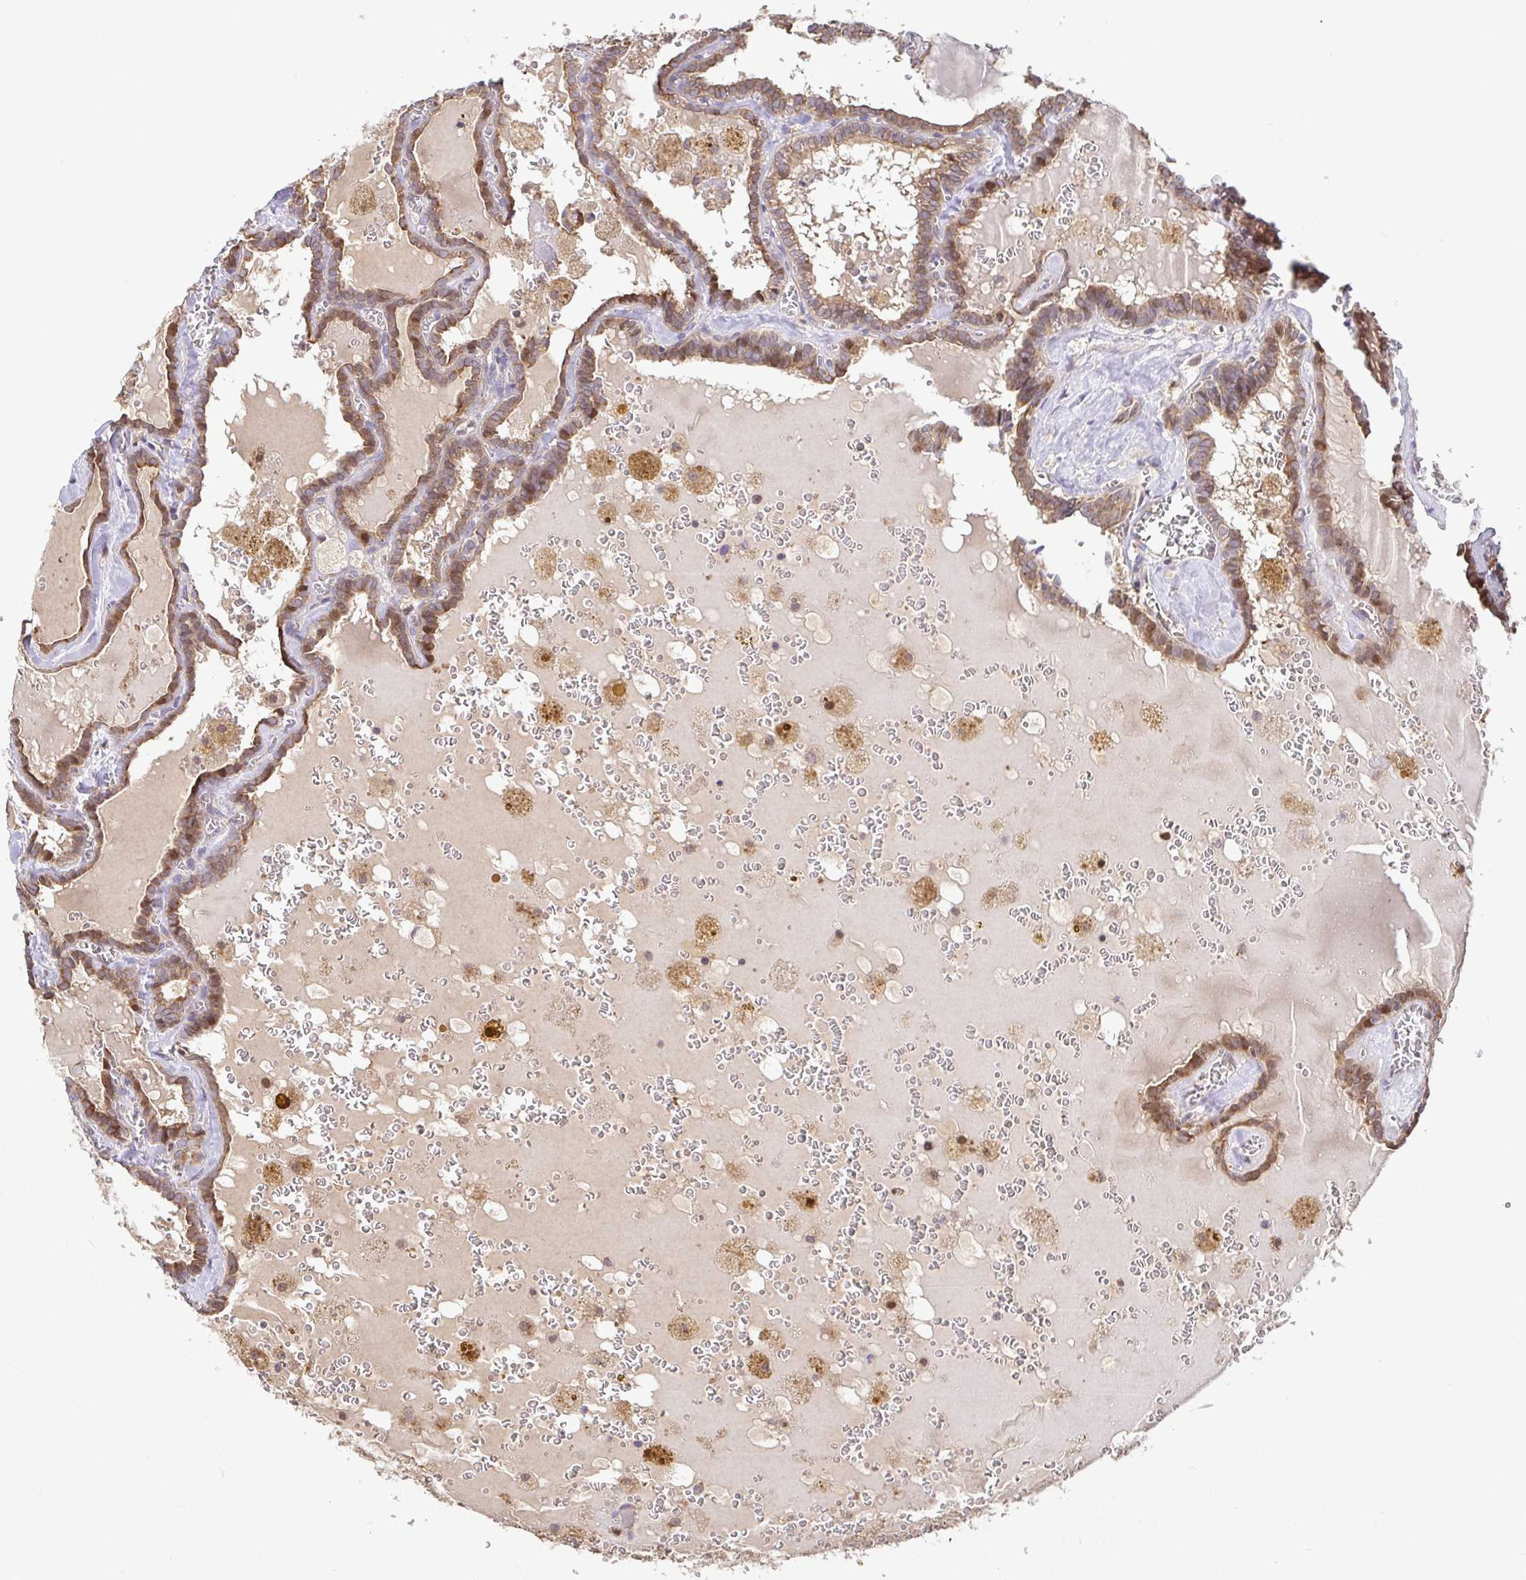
{"staining": {"intensity": "moderate", "quantity": ">75%", "location": "cytoplasmic/membranous"}, "tissue": "thyroid cancer", "cell_type": "Tumor cells", "image_type": "cancer", "snomed": [{"axis": "morphology", "description": "Papillary adenocarcinoma, NOS"}, {"axis": "topography", "description": "Thyroid gland"}], "caption": "Protein expression analysis of thyroid cancer (papillary adenocarcinoma) shows moderate cytoplasmic/membranous staining in approximately >75% of tumor cells. The staining was performed using DAB to visualize the protein expression in brown, while the nuclei were stained in blue with hematoxylin (Magnification: 20x).", "gene": "ELP1", "patient": {"sex": "female", "age": 39}}